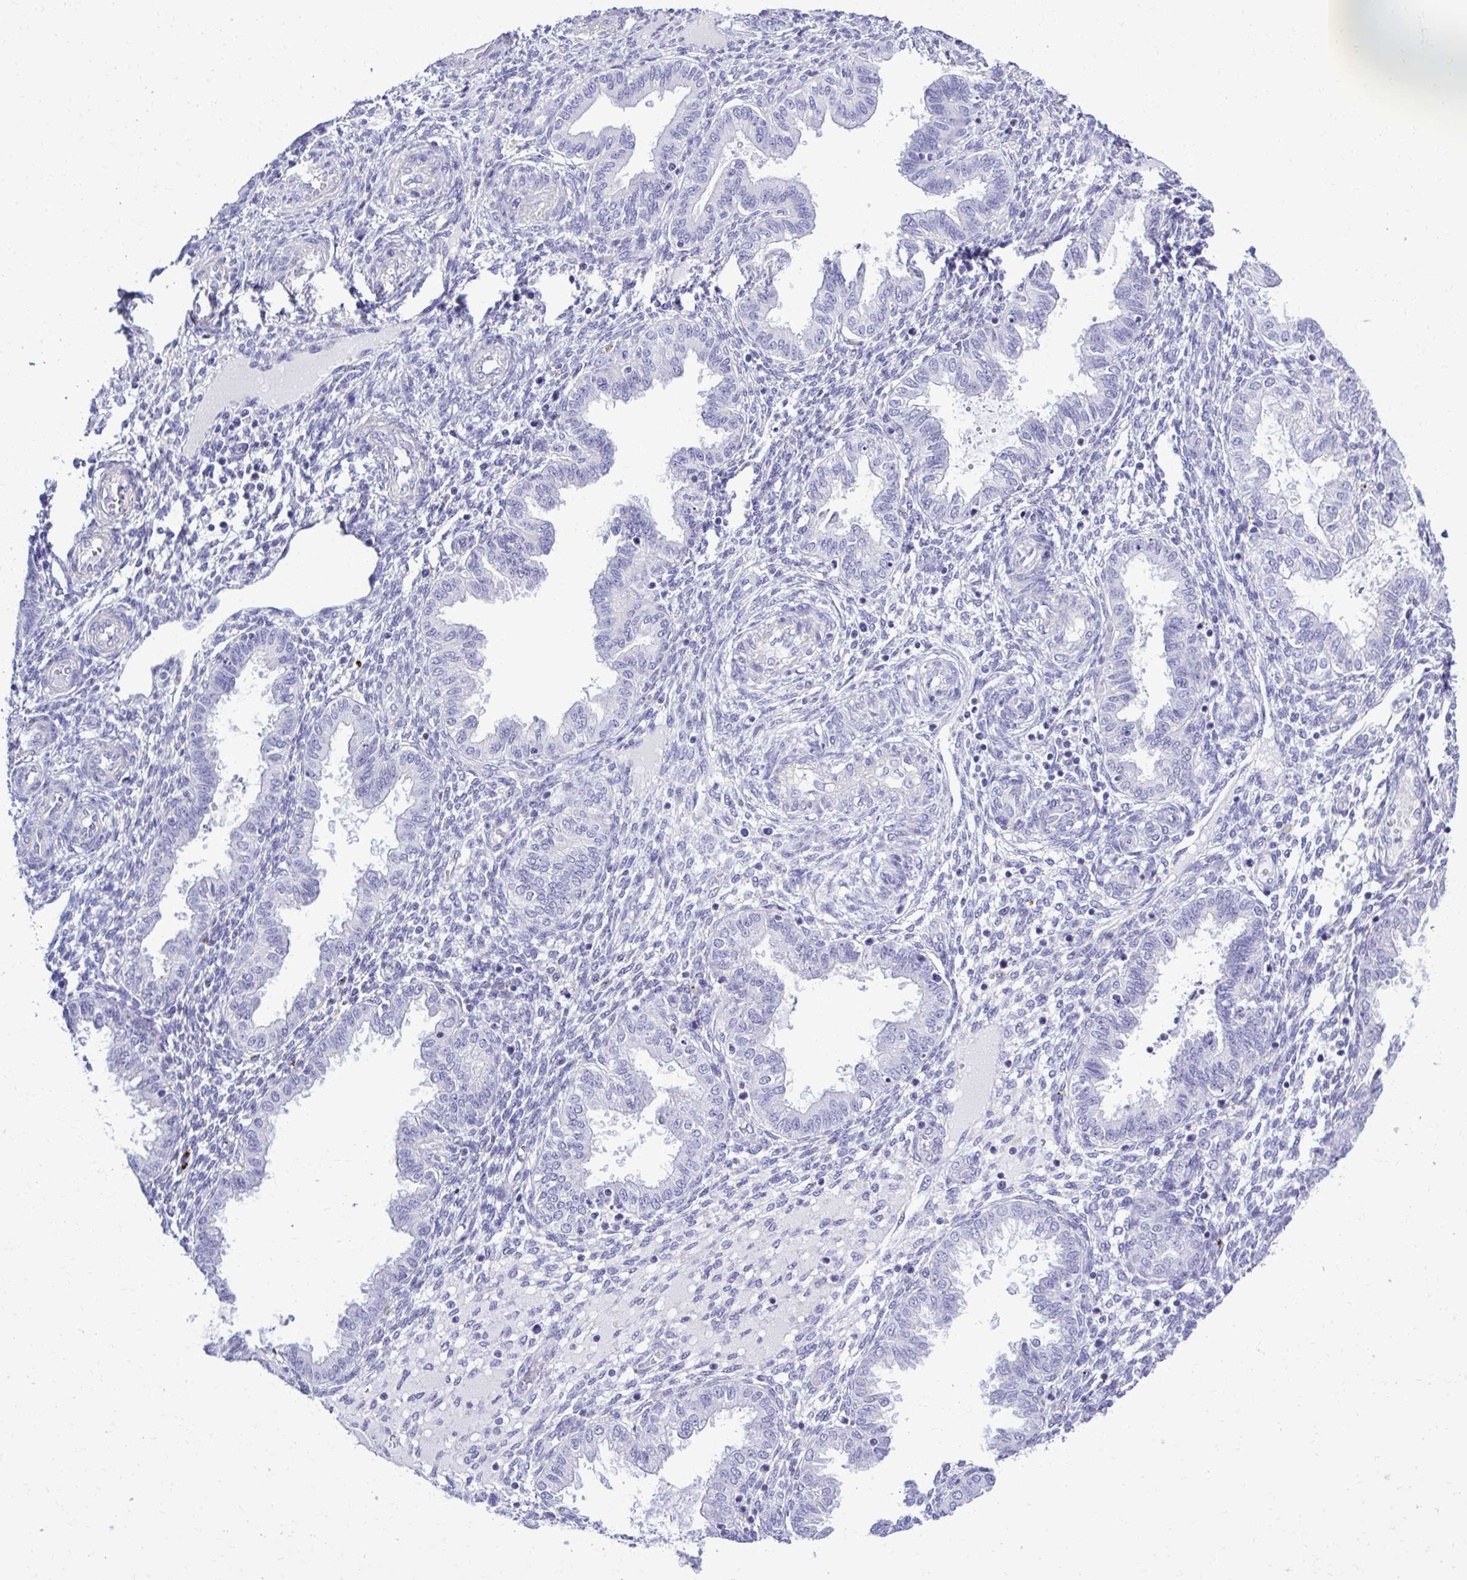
{"staining": {"intensity": "negative", "quantity": "none", "location": "none"}, "tissue": "endometrium", "cell_type": "Cells in endometrial stroma", "image_type": "normal", "snomed": [{"axis": "morphology", "description": "Normal tissue, NOS"}, {"axis": "topography", "description": "Endometrium"}], "caption": "Immunohistochemistry photomicrograph of normal human endometrium stained for a protein (brown), which displays no staining in cells in endometrial stroma.", "gene": "RASL11B", "patient": {"sex": "female", "age": 33}}